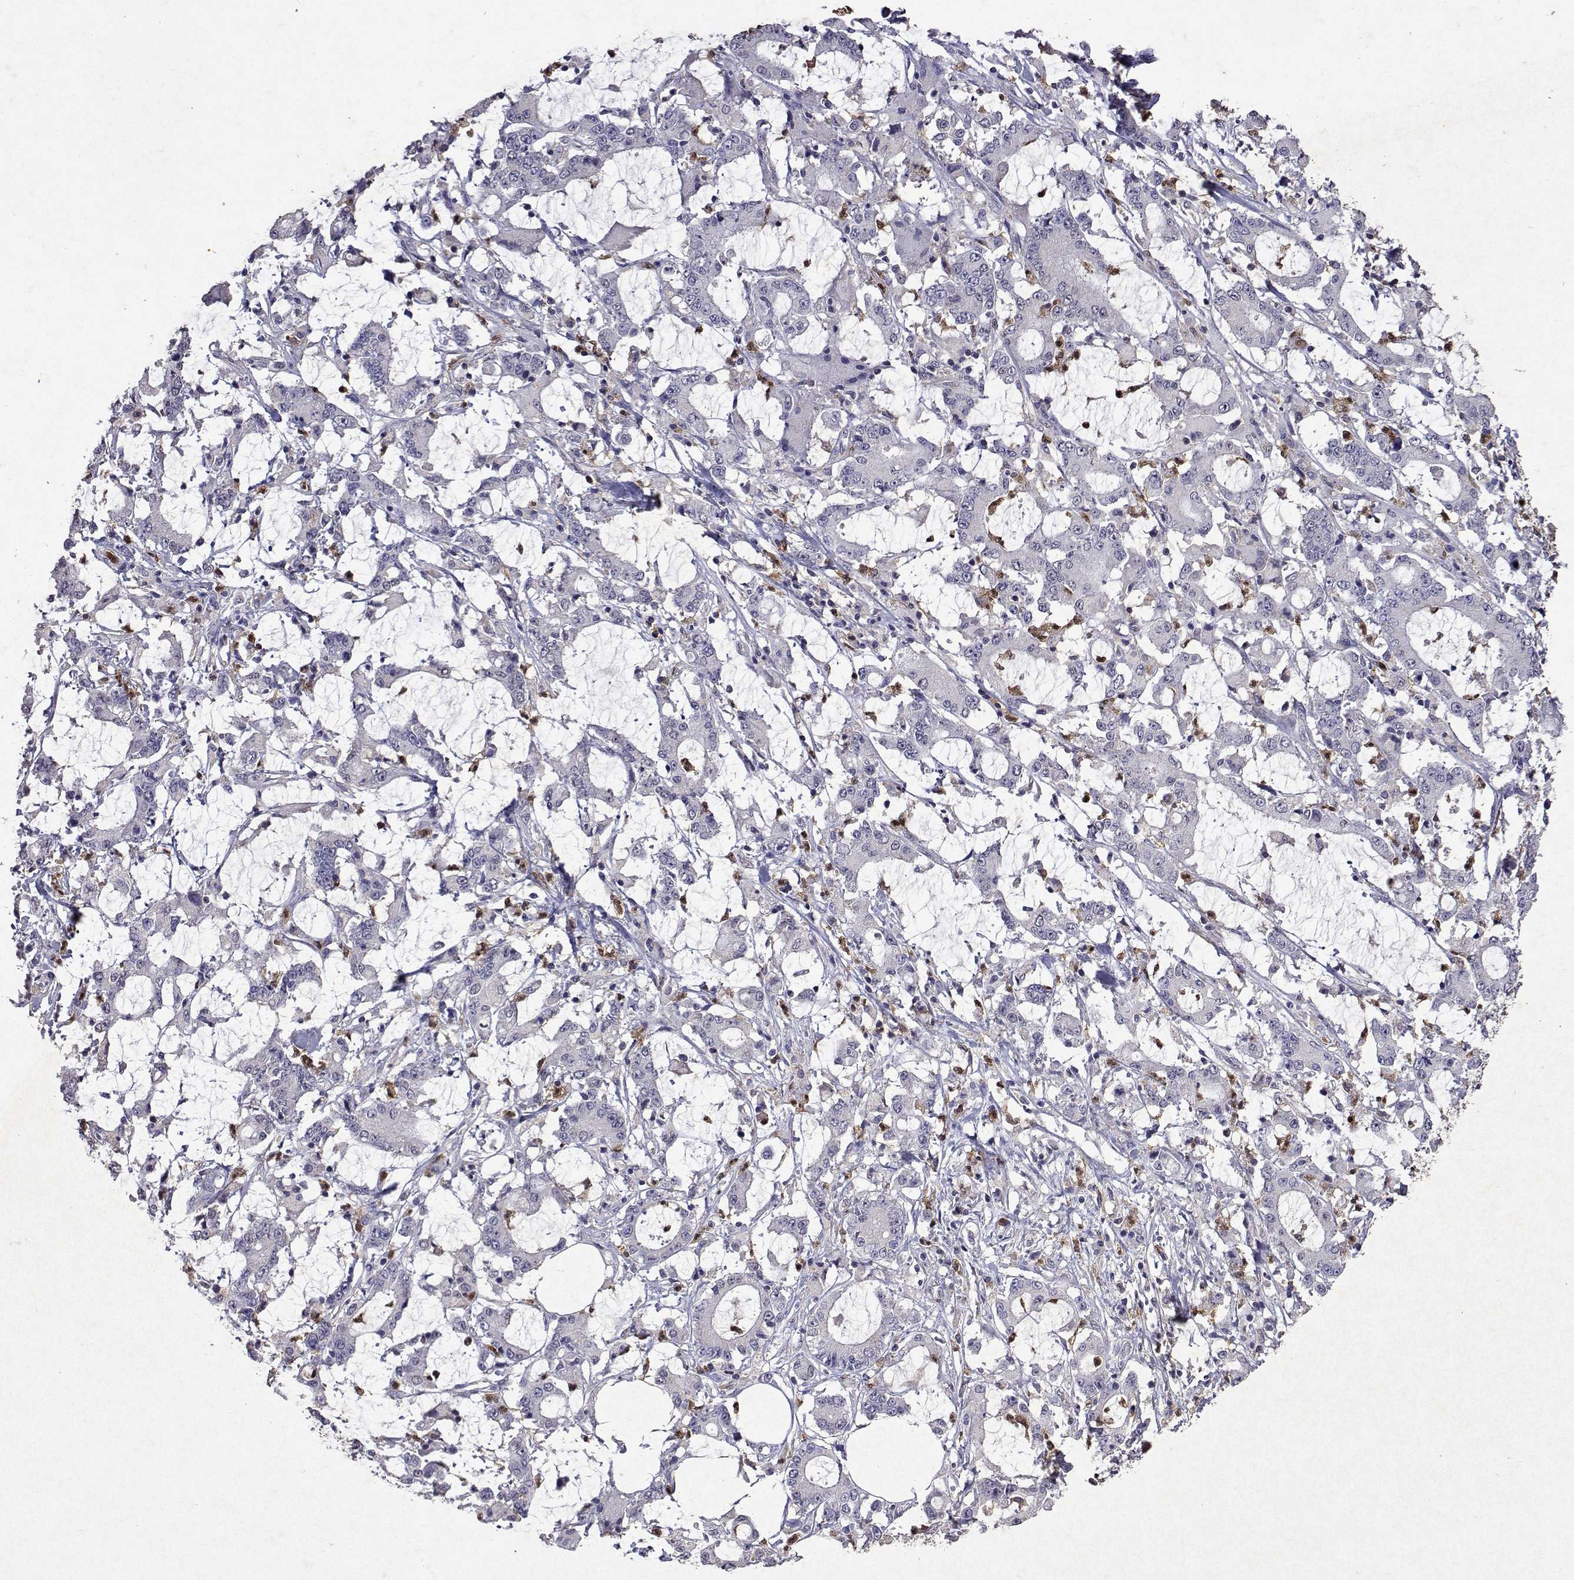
{"staining": {"intensity": "negative", "quantity": "none", "location": "none"}, "tissue": "stomach cancer", "cell_type": "Tumor cells", "image_type": "cancer", "snomed": [{"axis": "morphology", "description": "Adenocarcinoma, NOS"}, {"axis": "topography", "description": "Stomach, upper"}], "caption": "This is an immunohistochemistry photomicrograph of stomach cancer. There is no expression in tumor cells.", "gene": "APAF1", "patient": {"sex": "male", "age": 68}}